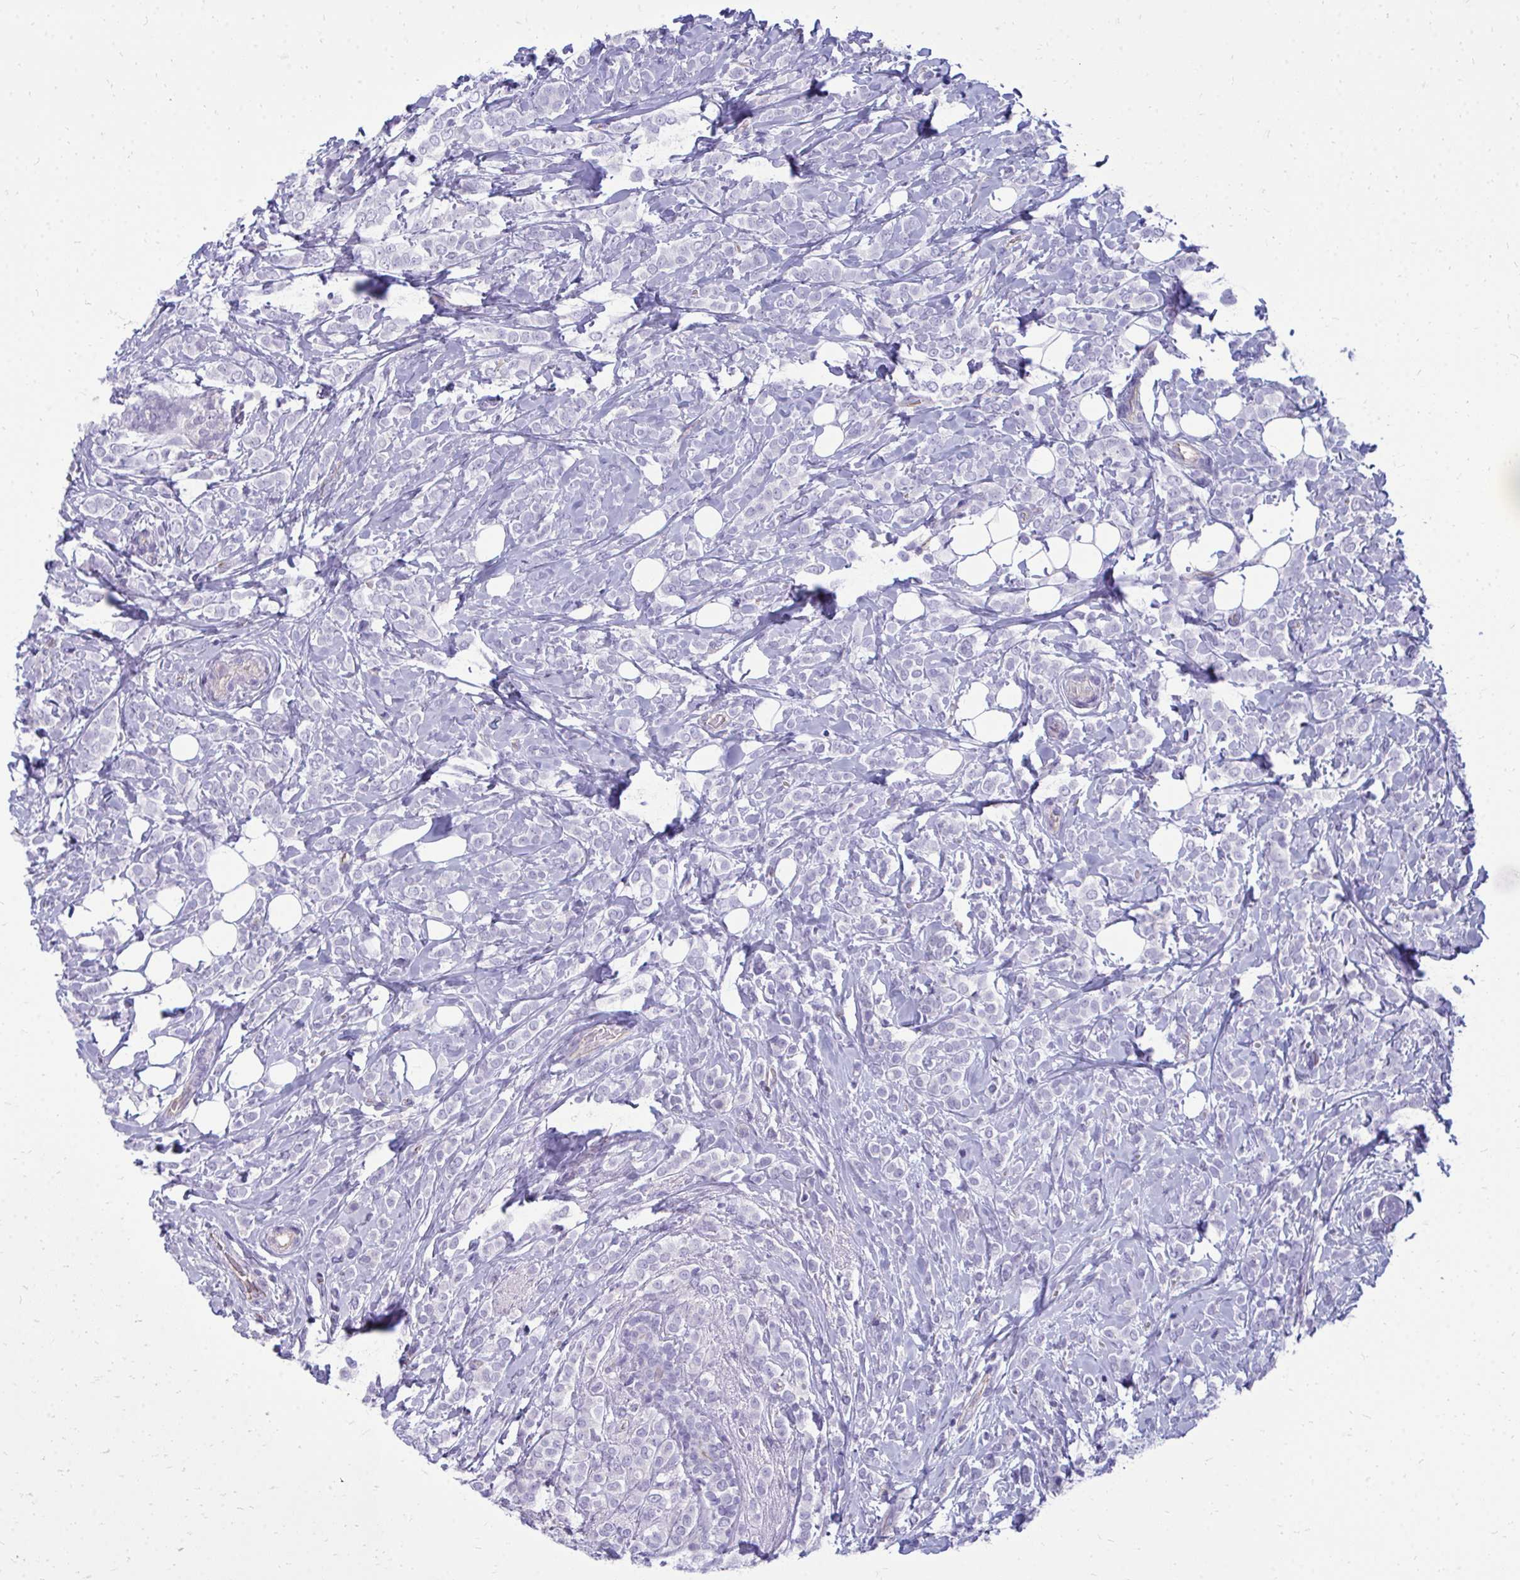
{"staining": {"intensity": "negative", "quantity": "none", "location": "none"}, "tissue": "breast cancer", "cell_type": "Tumor cells", "image_type": "cancer", "snomed": [{"axis": "morphology", "description": "Lobular carcinoma"}, {"axis": "topography", "description": "Breast"}], "caption": "This is a micrograph of immunohistochemistry staining of breast cancer, which shows no positivity in tumor cells. (Immunohistochemistry, brightfield microscopy, high magnification).", "gene": "FABP3", "patient": {"sex": "female", "age": 49}}